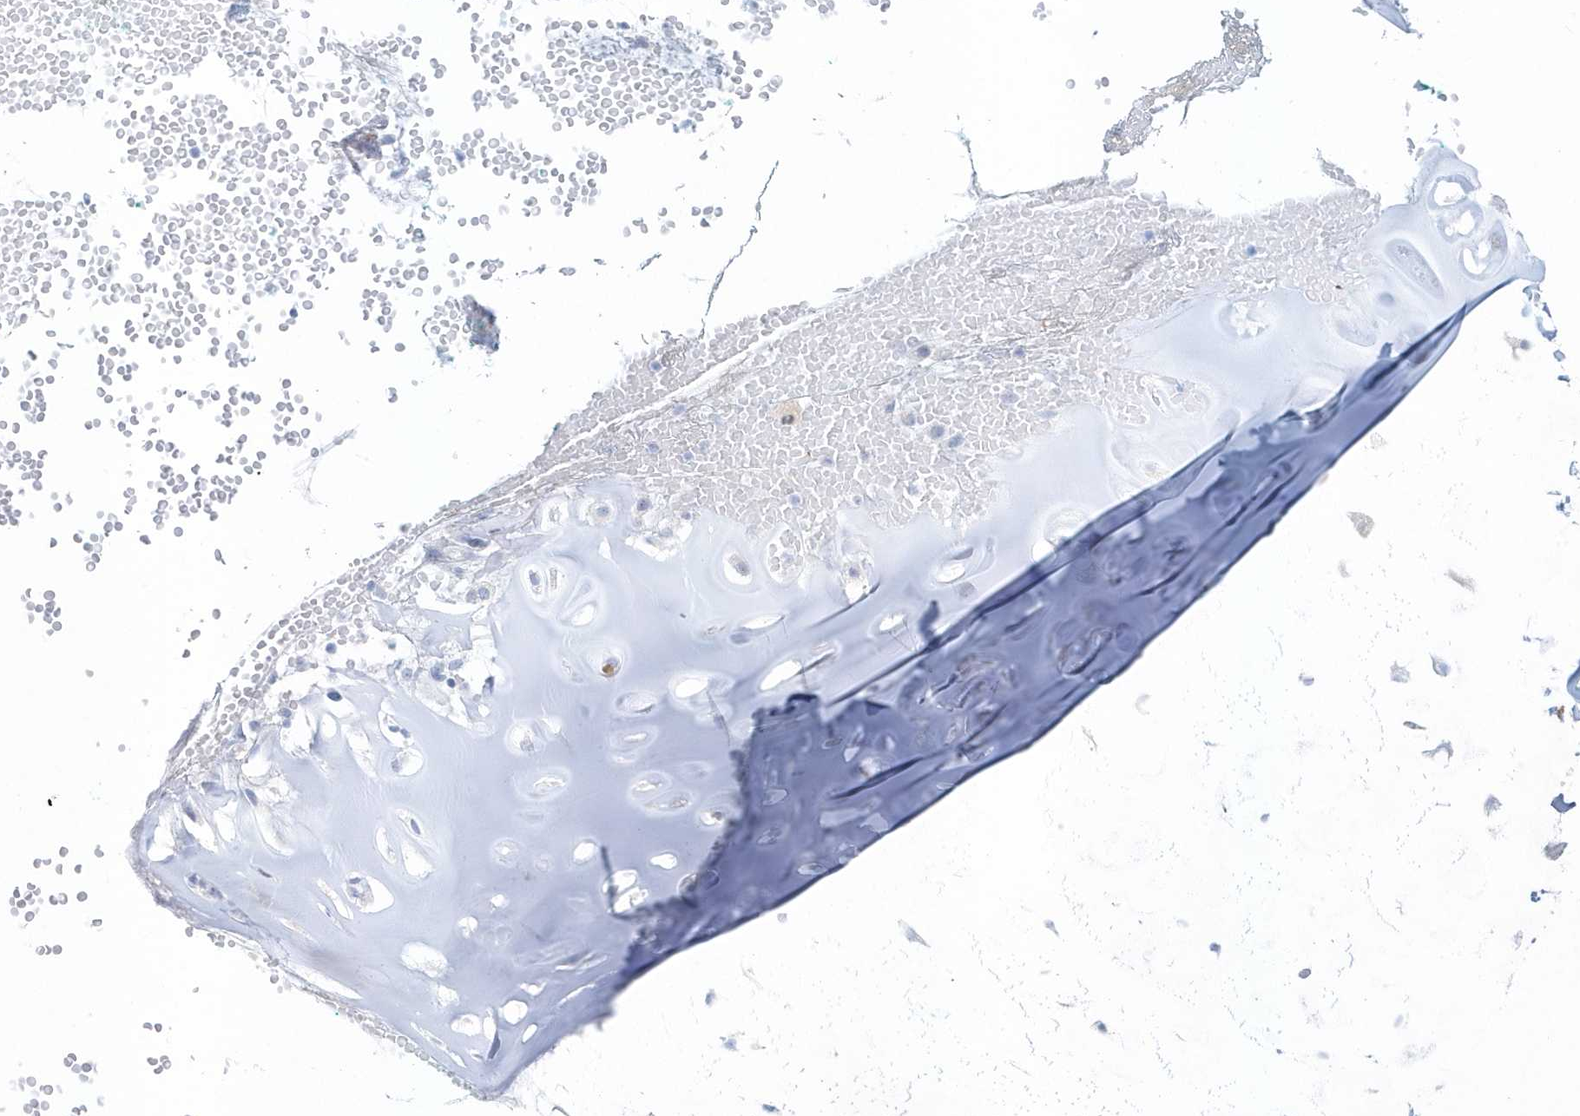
{"staining": {"intensity": "negative", "quantity": "none", "location": "none"}, "tissue": "soft tissue", "cell_type": "Chondrocytes", "image_type": "normal", "snomed": [{"axis": "morphology", "description": "Normal tissue, NOS"}, {"axis": "morphology", "description": "Basal cell carcinoma"}, {"axis": "topography", "description": "Cartilage tissue"}, {"axis": "topography", "description": "Nasopharynx"}, {"axis": "topography", "description": "Oral tissue"}], "caption": "Benign soft tissue was stained to show a protein in brown. There is no significant expression in chondrocytes. (Stains: DAB immunohistochemistry (IHC) with hematoxylin counter stain, Microscopy: brightfield microscopy at high magnification).", "gene": "FAM98A", "patient": {"sex": "female", "age": 77}}